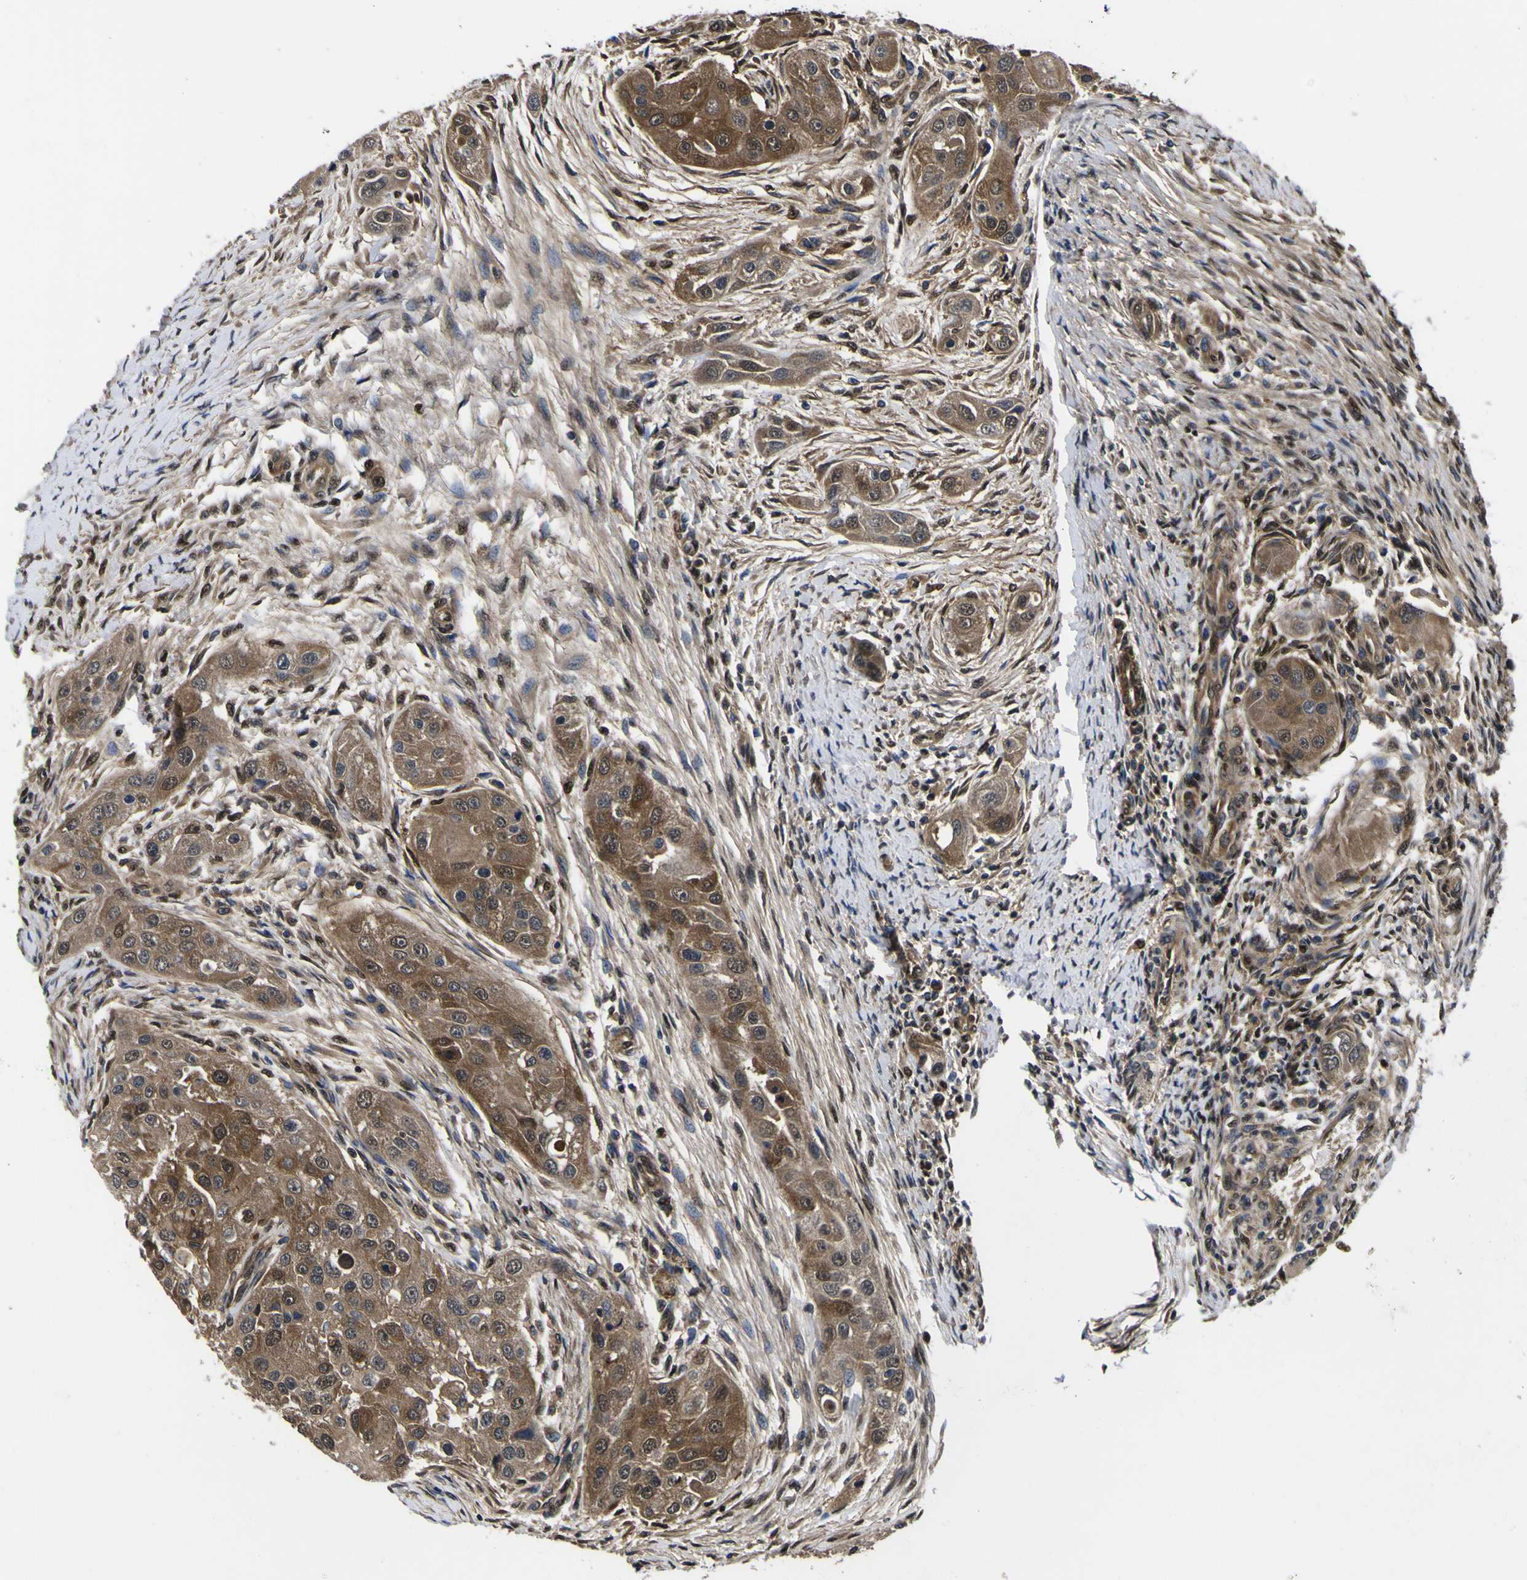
{"staining": {"intensity": "moderate", "quantity": ">75%", "location": "cytoplasmic/membranous,nuclear"}, "tissue": "head and neck cancer", "cell_type": "Tumor cells", "image_type": "cancer", "snomed": [{"axis": "morphology", "description": "Normal tissue, NOS"}, {"axis": "morphology", "description": "Squamous cell carcinoma, NOS"}, {"axis": "topography", "description": "Skeletal muscle"}, {"axis": "topography", "description": "Head-Neck"}], "caption": "Protein staining of squamous cell carcinoma (head and neck) tissue demonstrates moderate cytoplasmic/membranous and nuclear expression in about >75% of tumor cells. (brown staining indicates protein expression, while blue staining denotes nuclei).", "gene": "FAM110B", "patient": {"sex": "male", "age": 51}}